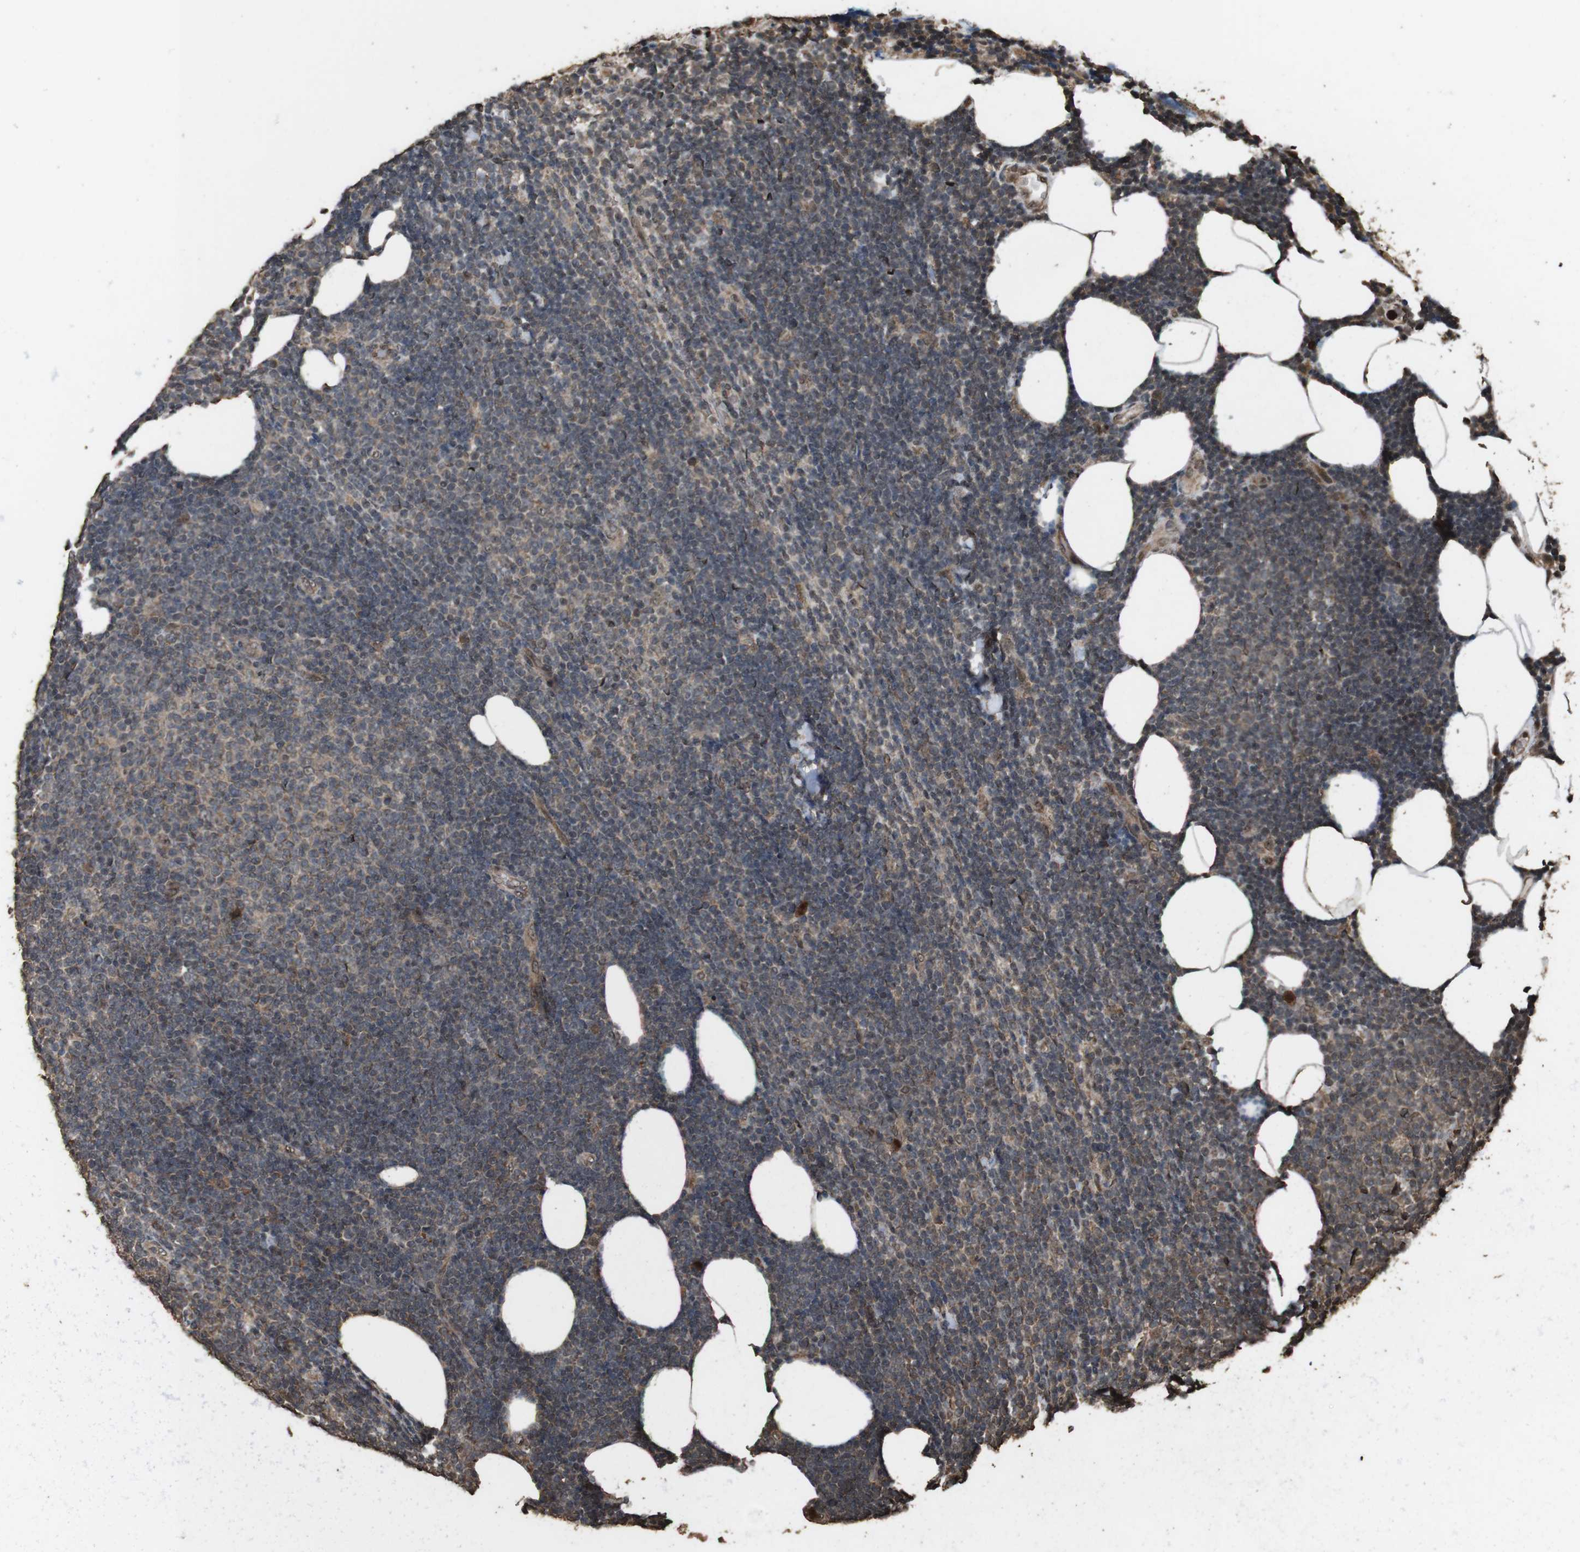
{"staining": {"intensity": "weak", "quantity": "25%-75%", "location": "cytoplasmic/membranous"}, "tissue": "lymphoma", "cell_type": "Tumor cells", "image_type": "cancer", "snomed": [{"axis": "morphology", "description": "Malignant lymphoma, non-Hodgkin's type, Low grade"}, {"axis": "topography", "description": "Lymph node"}], "caption": "Protein expression analysis of human lymphoma reveals weak cytoplasmic/membranous expression in about 25%-75% of tumor cells. (DAB (3,3'-diaminobenzidine) IHC, brown staining for protein, blue staining for nuclei).", "gene": "RRAS2", "patient": {"sex": "male", "age": 66}}